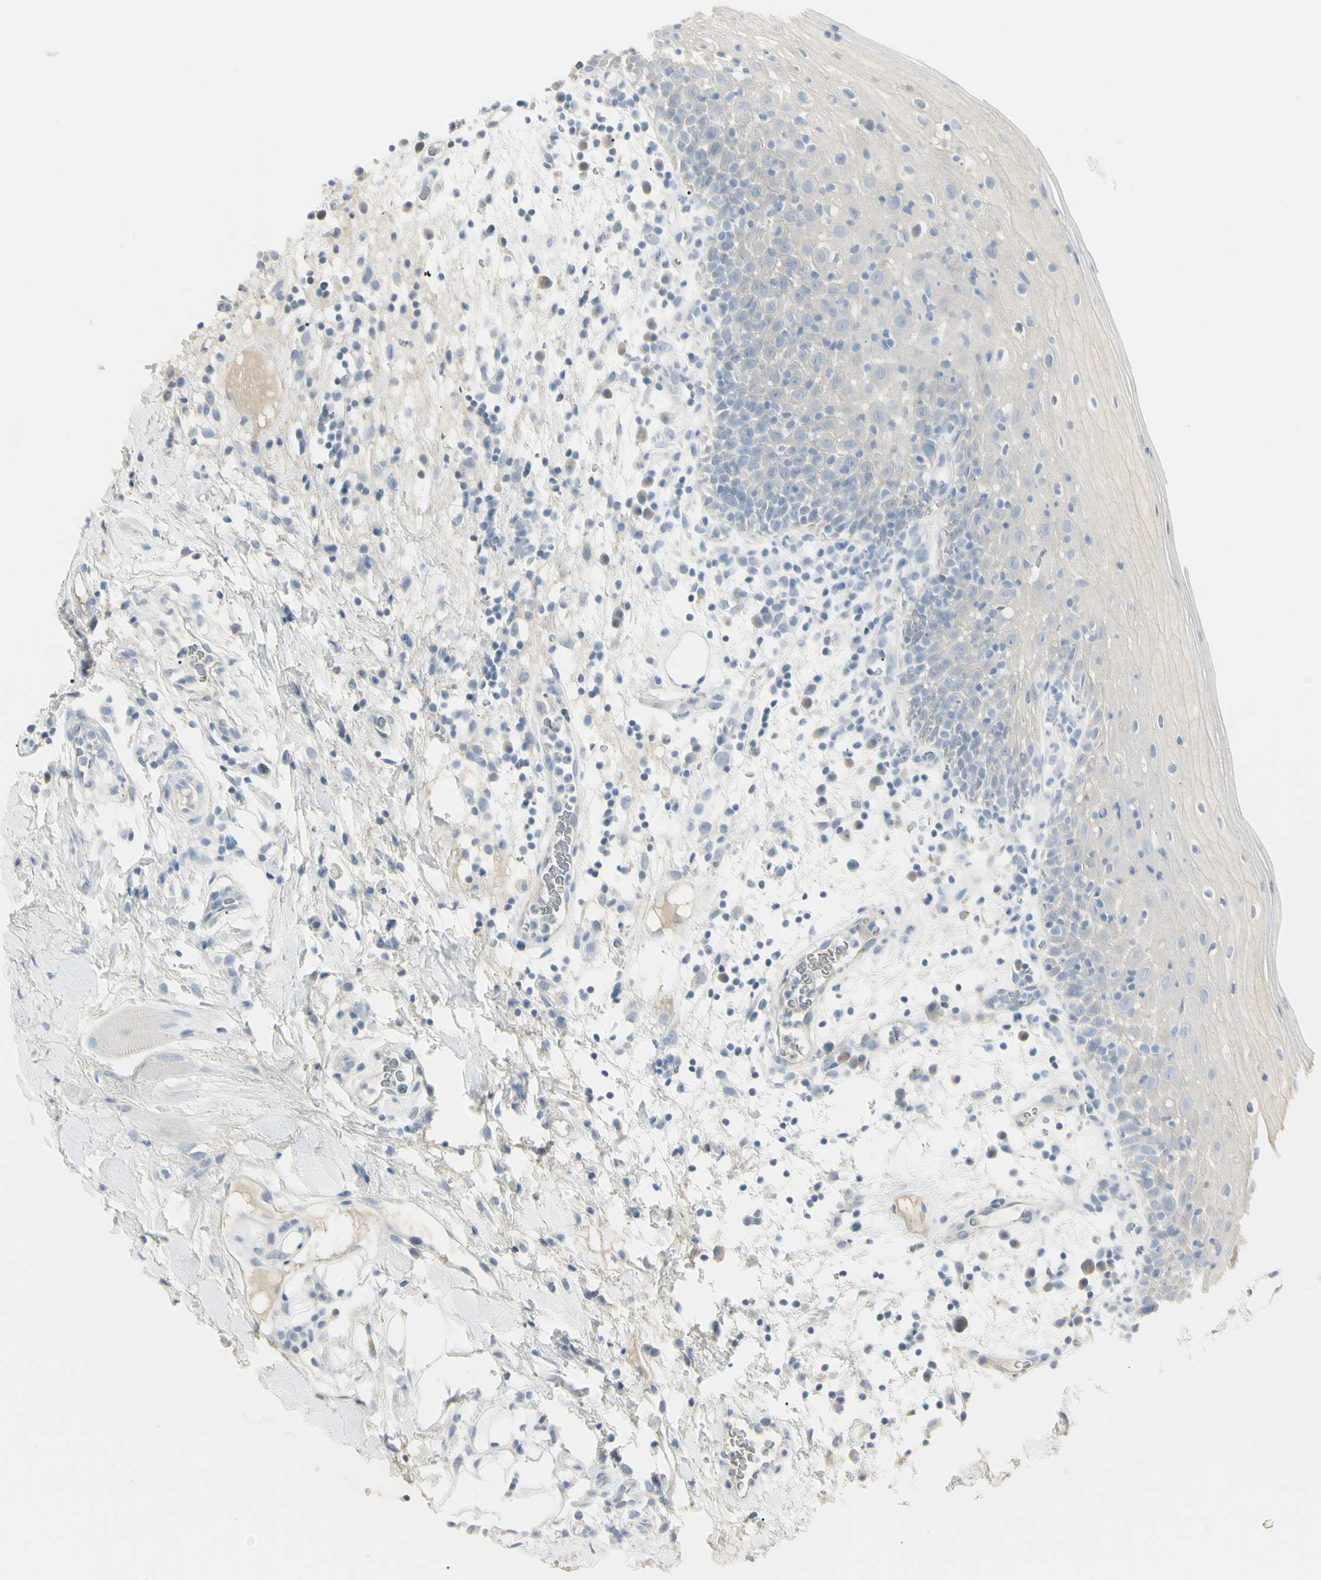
{"staining": {"intensity": "negative", "quantity": "none", "location": "none"}, "tissue": "oral mucosa", "cell_type": "Squamous epithelial cells", "image_type": "normal", "snomed": [{"axis": "morphology", "description": "Normal tissue, NOS"}, {"axis": "morphology", "description": "Squamous cell carcinoma, NOS"}, {"axis": "topography", "description": "Skeletal muscle"}, {"axis": "topography", "description": "Oral tissue"}], "caption": "High magnification brightfield microscopy of benign oral mucosa stained with DAB (3,3'-diaminobenzidine) (brown) and counterstained with hematoxylin (blue): squamous epithelial cells show no significant staining. The staining is performed using DAB brown chromogen with nuclei counter-stained in using hematoxylin.", "gene": "PIP", "patient": {"sex": "male", "age": 71}}